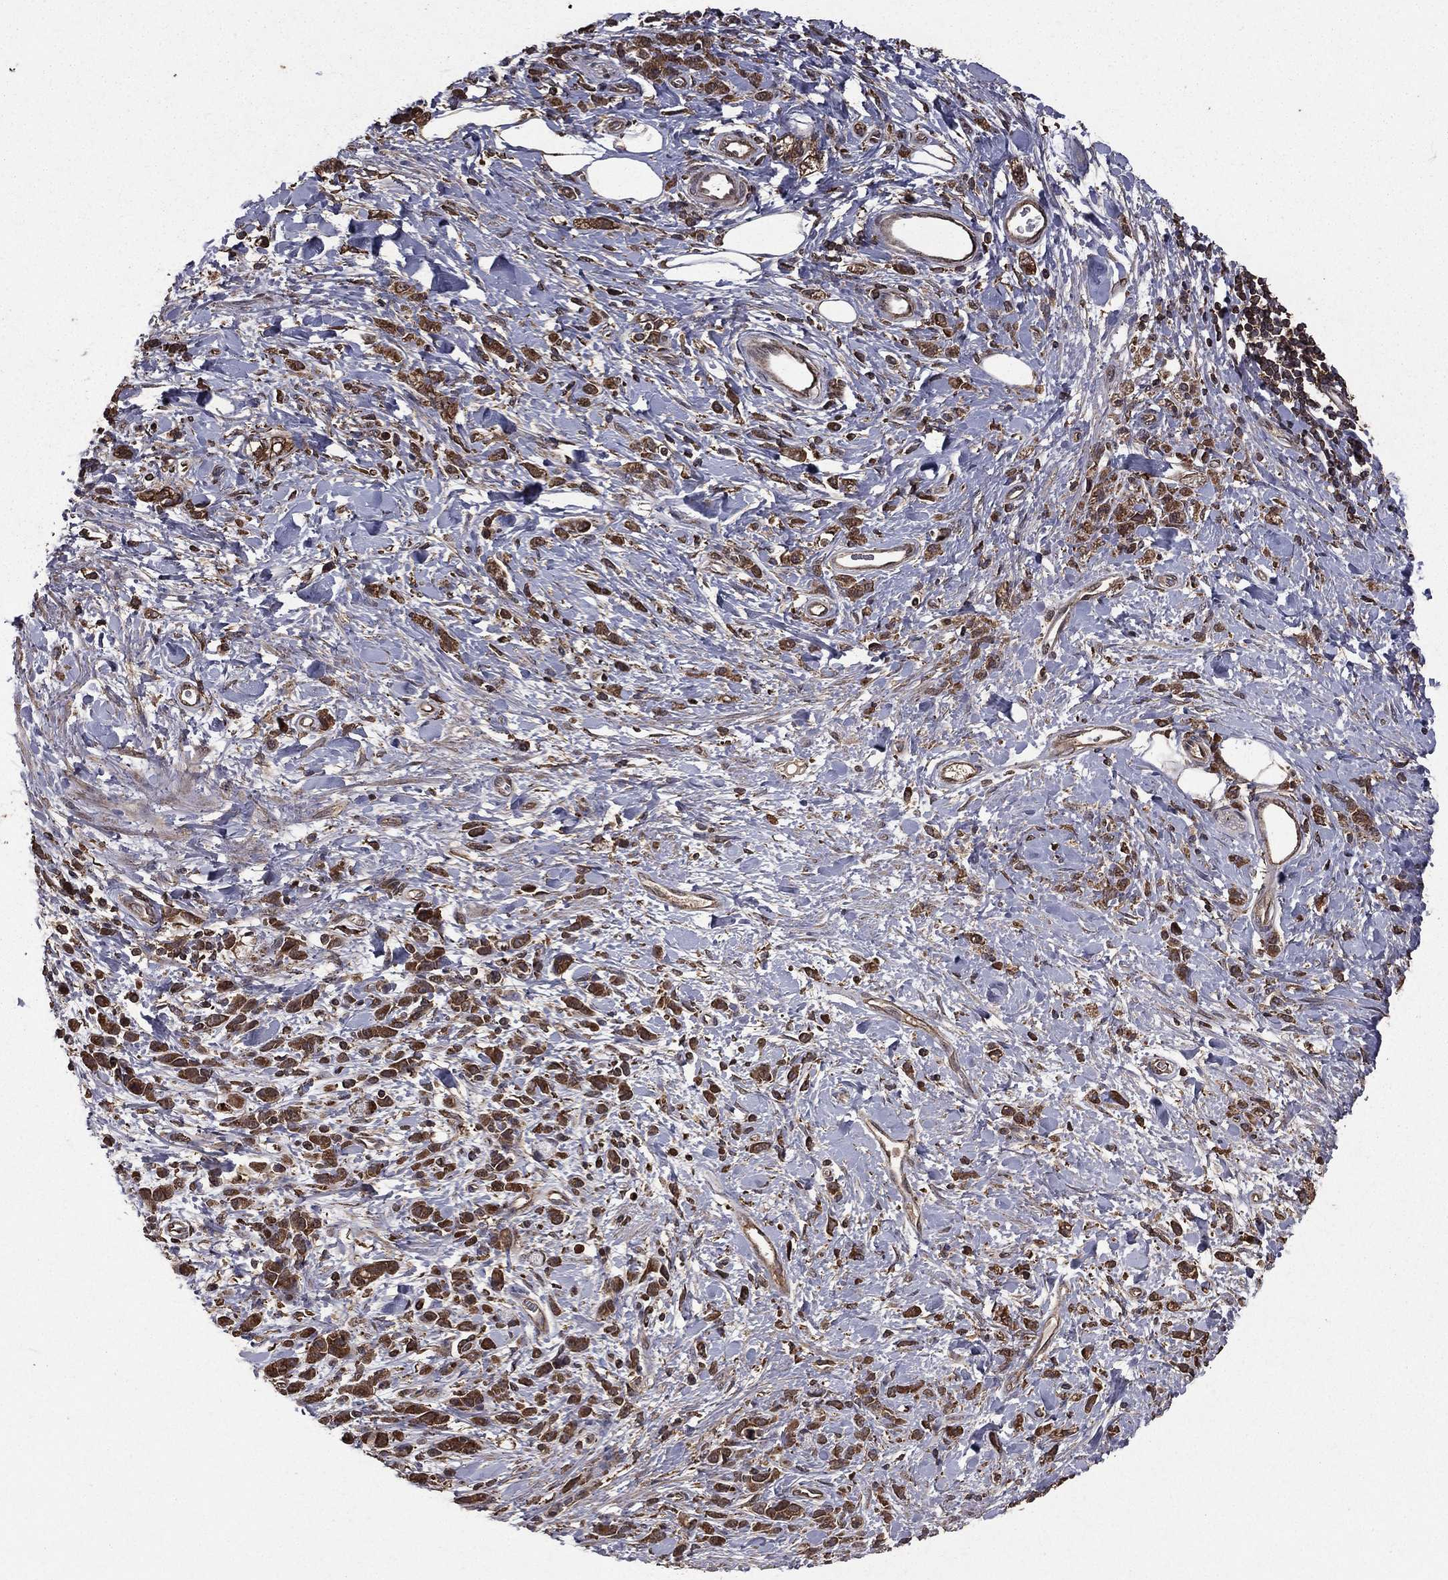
{"staining": {"intensity": "moderate", "quantity": ">75%", "location": "cytoplasmic/membranous"}, "tissue": "stomach cancer", "cell_type": "Tumor cells", "image_type": "cancer", "snomed": [{"axis": "morphology", "description": "Adenocarcinoma, NOS"}, {"axis": "topography", "description": "Stomach"}], "caption": "About >75% of tumor cells in adenocarcinoma (stomach) show moderate cytoplasmic/membranous protein staining as visualized by brown immunohistochemical staining.", "gene": "BIRC6", "patient": {"sex": "male", "age": 77}}